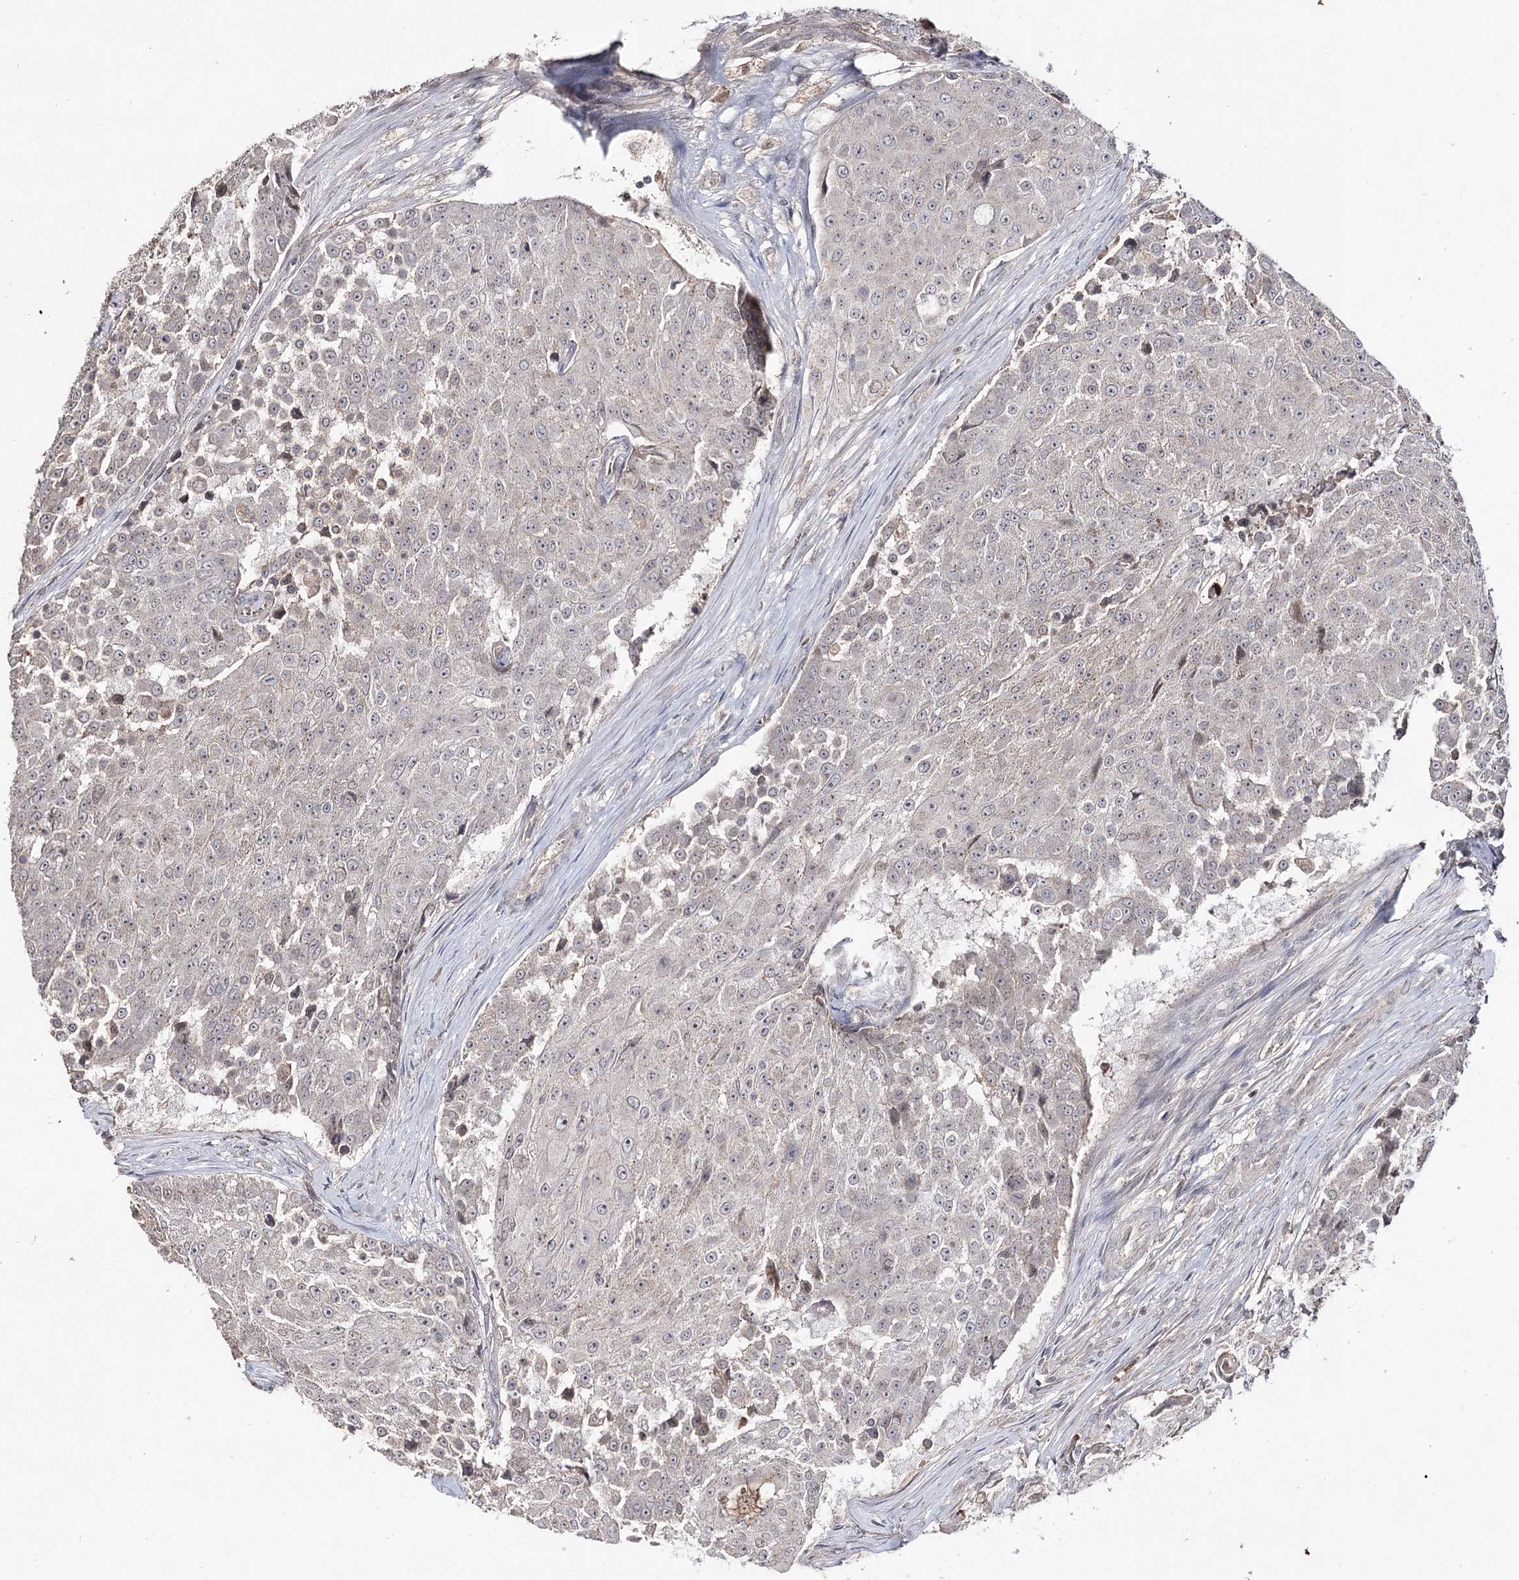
{"staining": {"intensity": "negative", "quantity": "none", "location": "none"}, "tissue": "urothelial cancer", "cell_type": "Tumor cells", "image_type": "cancer", "snomed": [{"axis": "morphology", "description": "Urothelial carcinoma, High grade"}, {"axis": "topography", "description": "Urinary bladder"}], "caption": "High power microscopy image of an immunohistochemistry (IHC) histopathology image of urothelial cancer, revealing no significant staining in tumor cells.", "gene": "SYNGR3", "patient": {"sex": "female", "age": 63}}